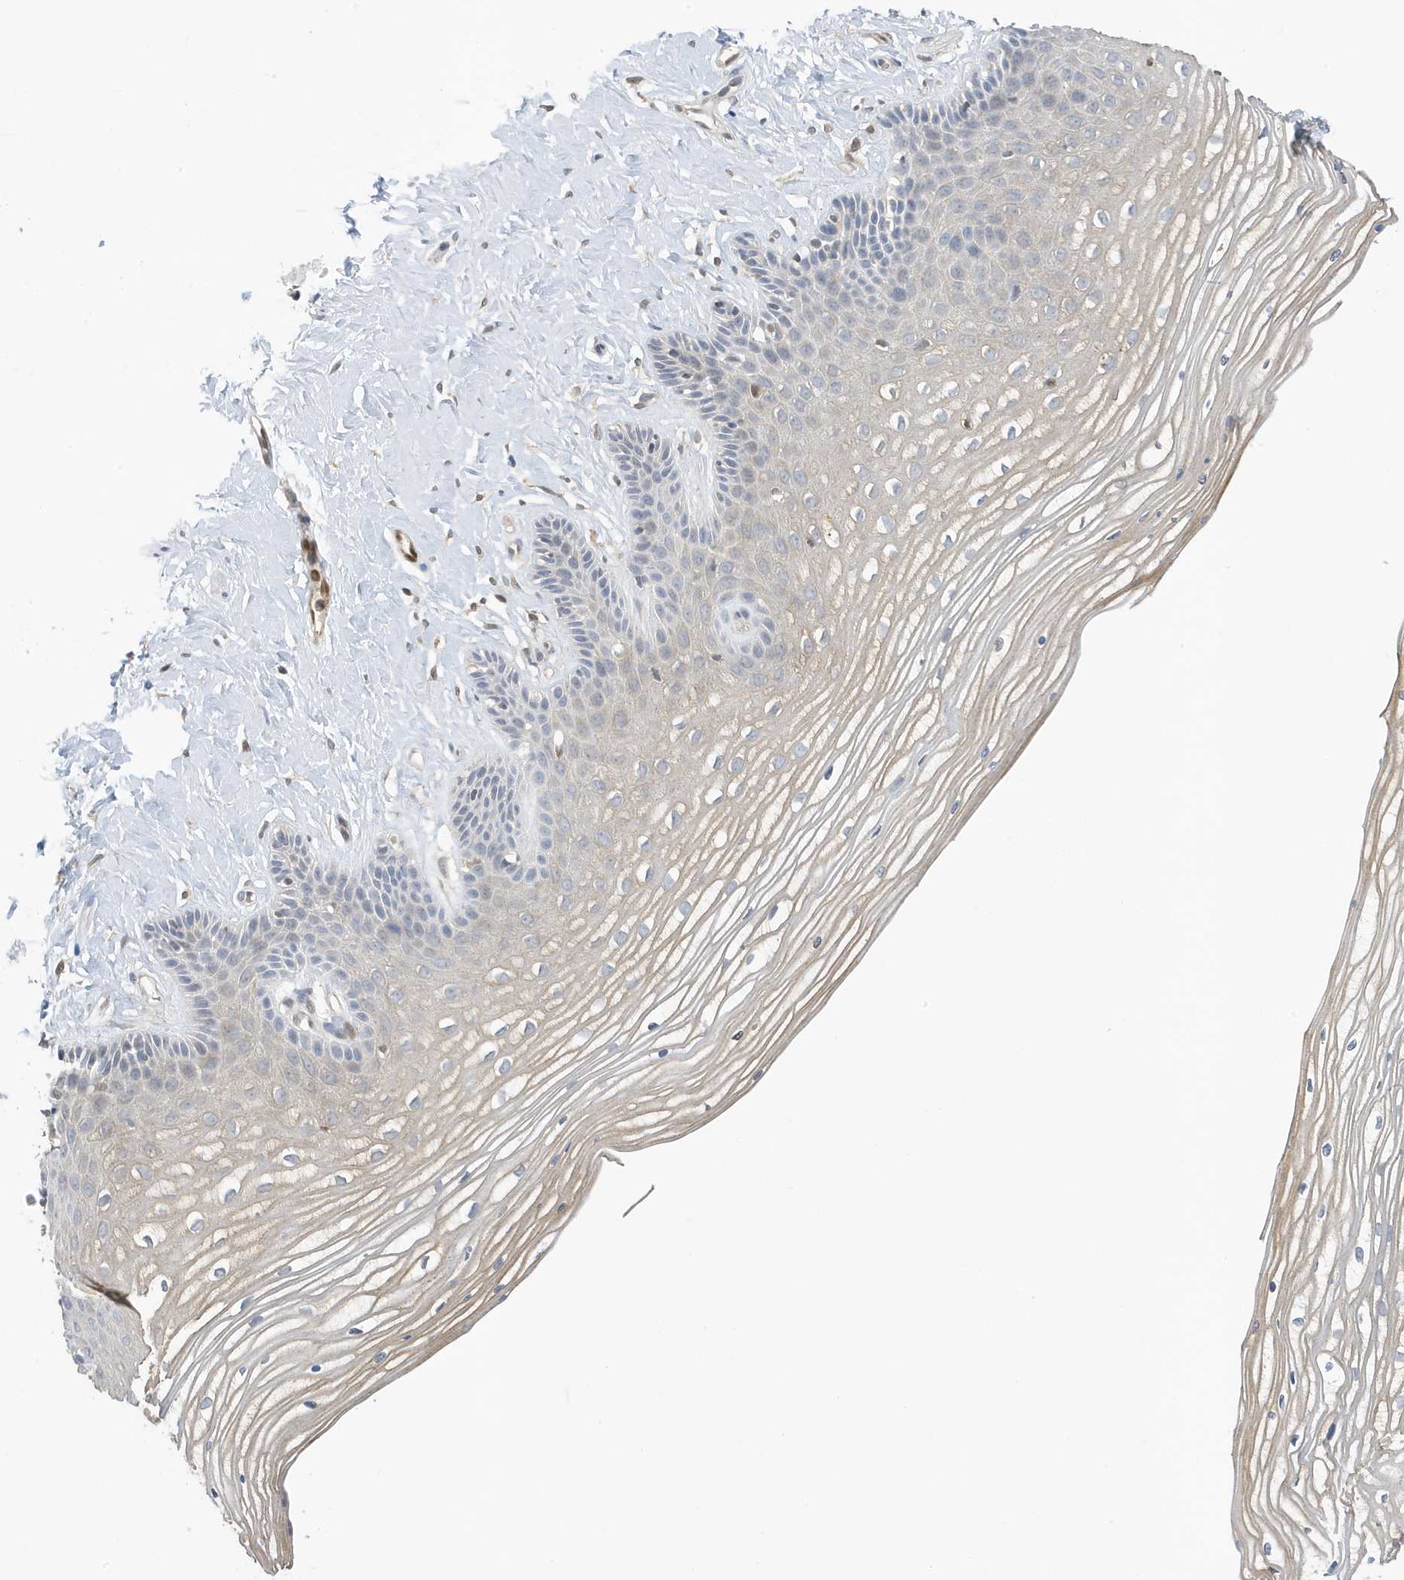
{"staining": {"intensity": "negative", "quantity": "none", "location": "none"}, "tissue": "vagina", "cell_type": "Squamous epithelial cells", "image_type": "normal", "snomed": [{"axis": "morphology", "description": "Normal tissue, NOS"}, {"axis": "topography", "description": "Vagina"}, {"axis": "topography", "description": "Cervix"}], "caption": "IHC micrograph of unremarkable vagina: vagina stained with DAB (3,3'-diaminobenzidine) shows no significant protein staining in squamous epithelial cells.", "gene": "NCOA7", "patient": {"sex": "female", "age": 40}}